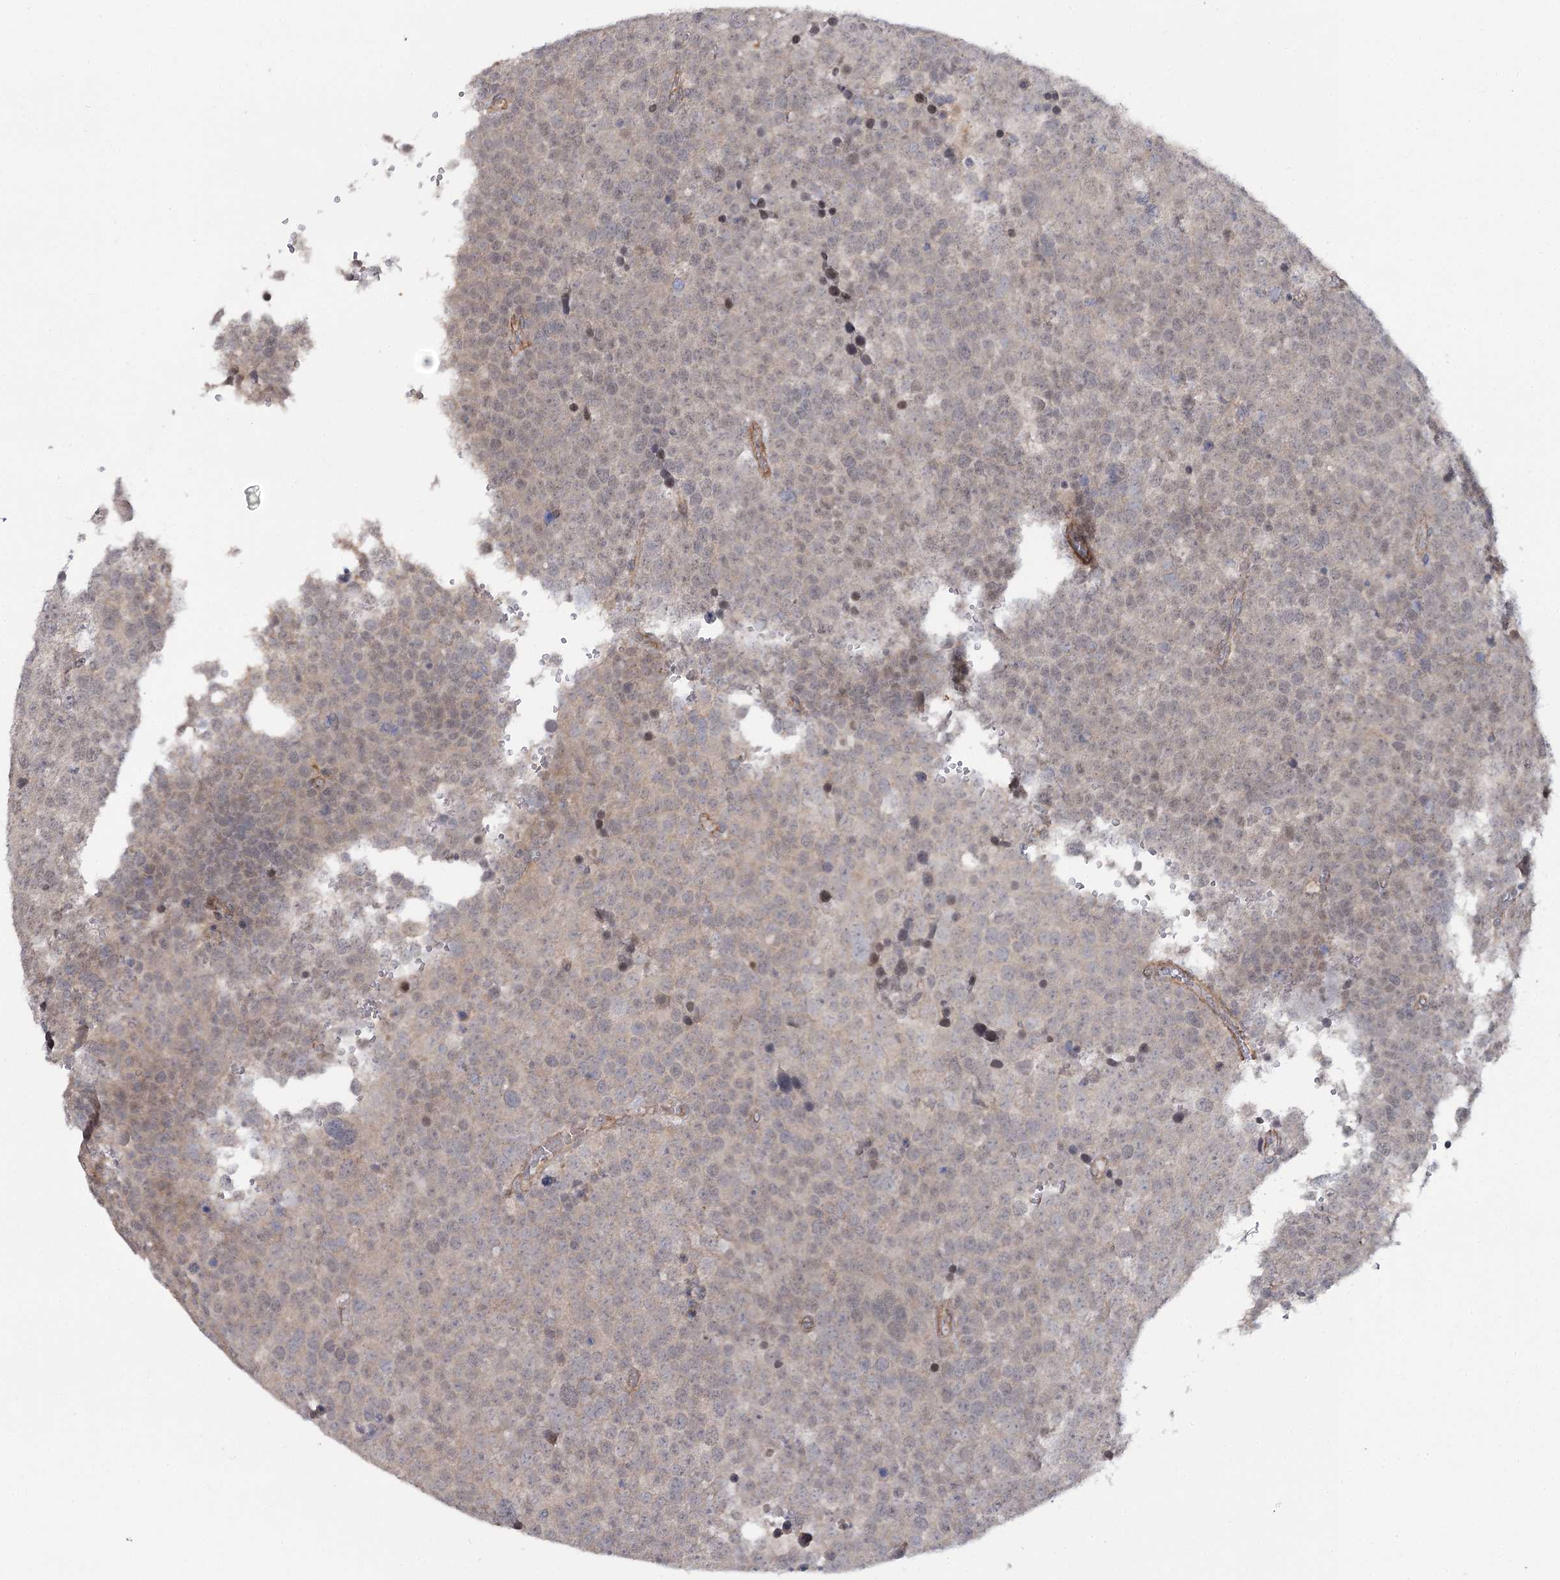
{"staining": {"intensity": "weak", "quantity": "25%-75%", "location": "cytoplasmic/membranous"}, "tissue": "testis cancer", "cell_type": "Tumor cells", "image_type": "cancer", "snomed": [{"axis": "morphology", "description": "Seminoma, NOS"}, {"axis": "topography", "description": "Testis"}], "caption": "Weak cytoplasmic/membranous staining for a protein is appreciated in approximately 25%-75% of tumor cells of testis cancer (seminoma) using immunohistochemistry (IHC).", "gene": "TBC1D9B", "patient": {"sex": "male", "age": 71}}